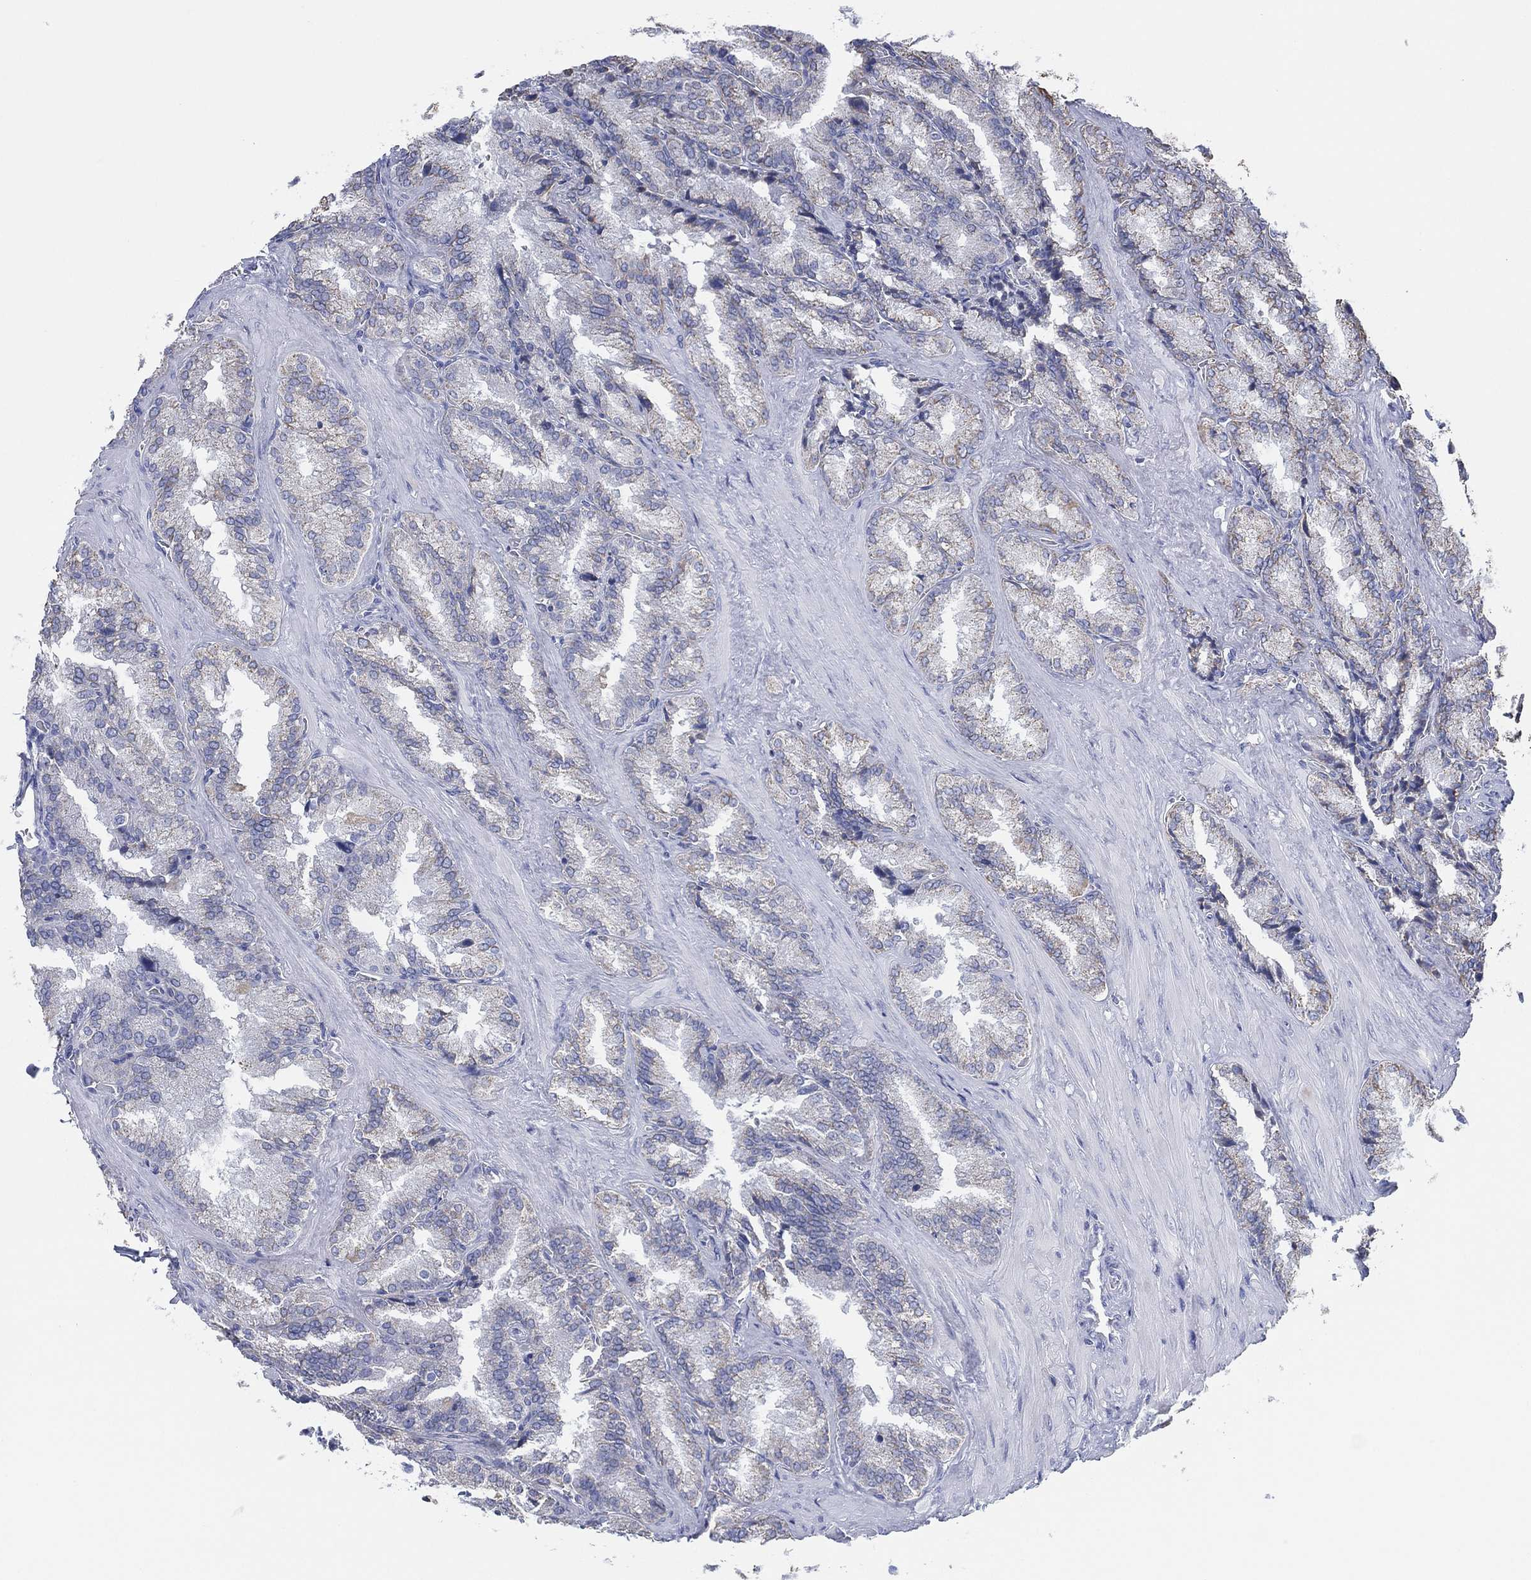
{"staining": {"intensity": "negative", "quantity": "none", "location": "none"}, "tissue": "seminal vesicle", "cell_type": "Glandular cells", "image_type": "normal", "snomed": [{"axis": "morphology", "description": "Normal tissue, NOS"}, {"axis": "topography", "description": "Seminal veicle"}], "caption": "Seminal vesicle stained for a protein using immunohistochemistry (IHC) exhibits no positivity glandular cells.", "gene": "CFTR", "patient": {"sex": "male", "age": 37}}